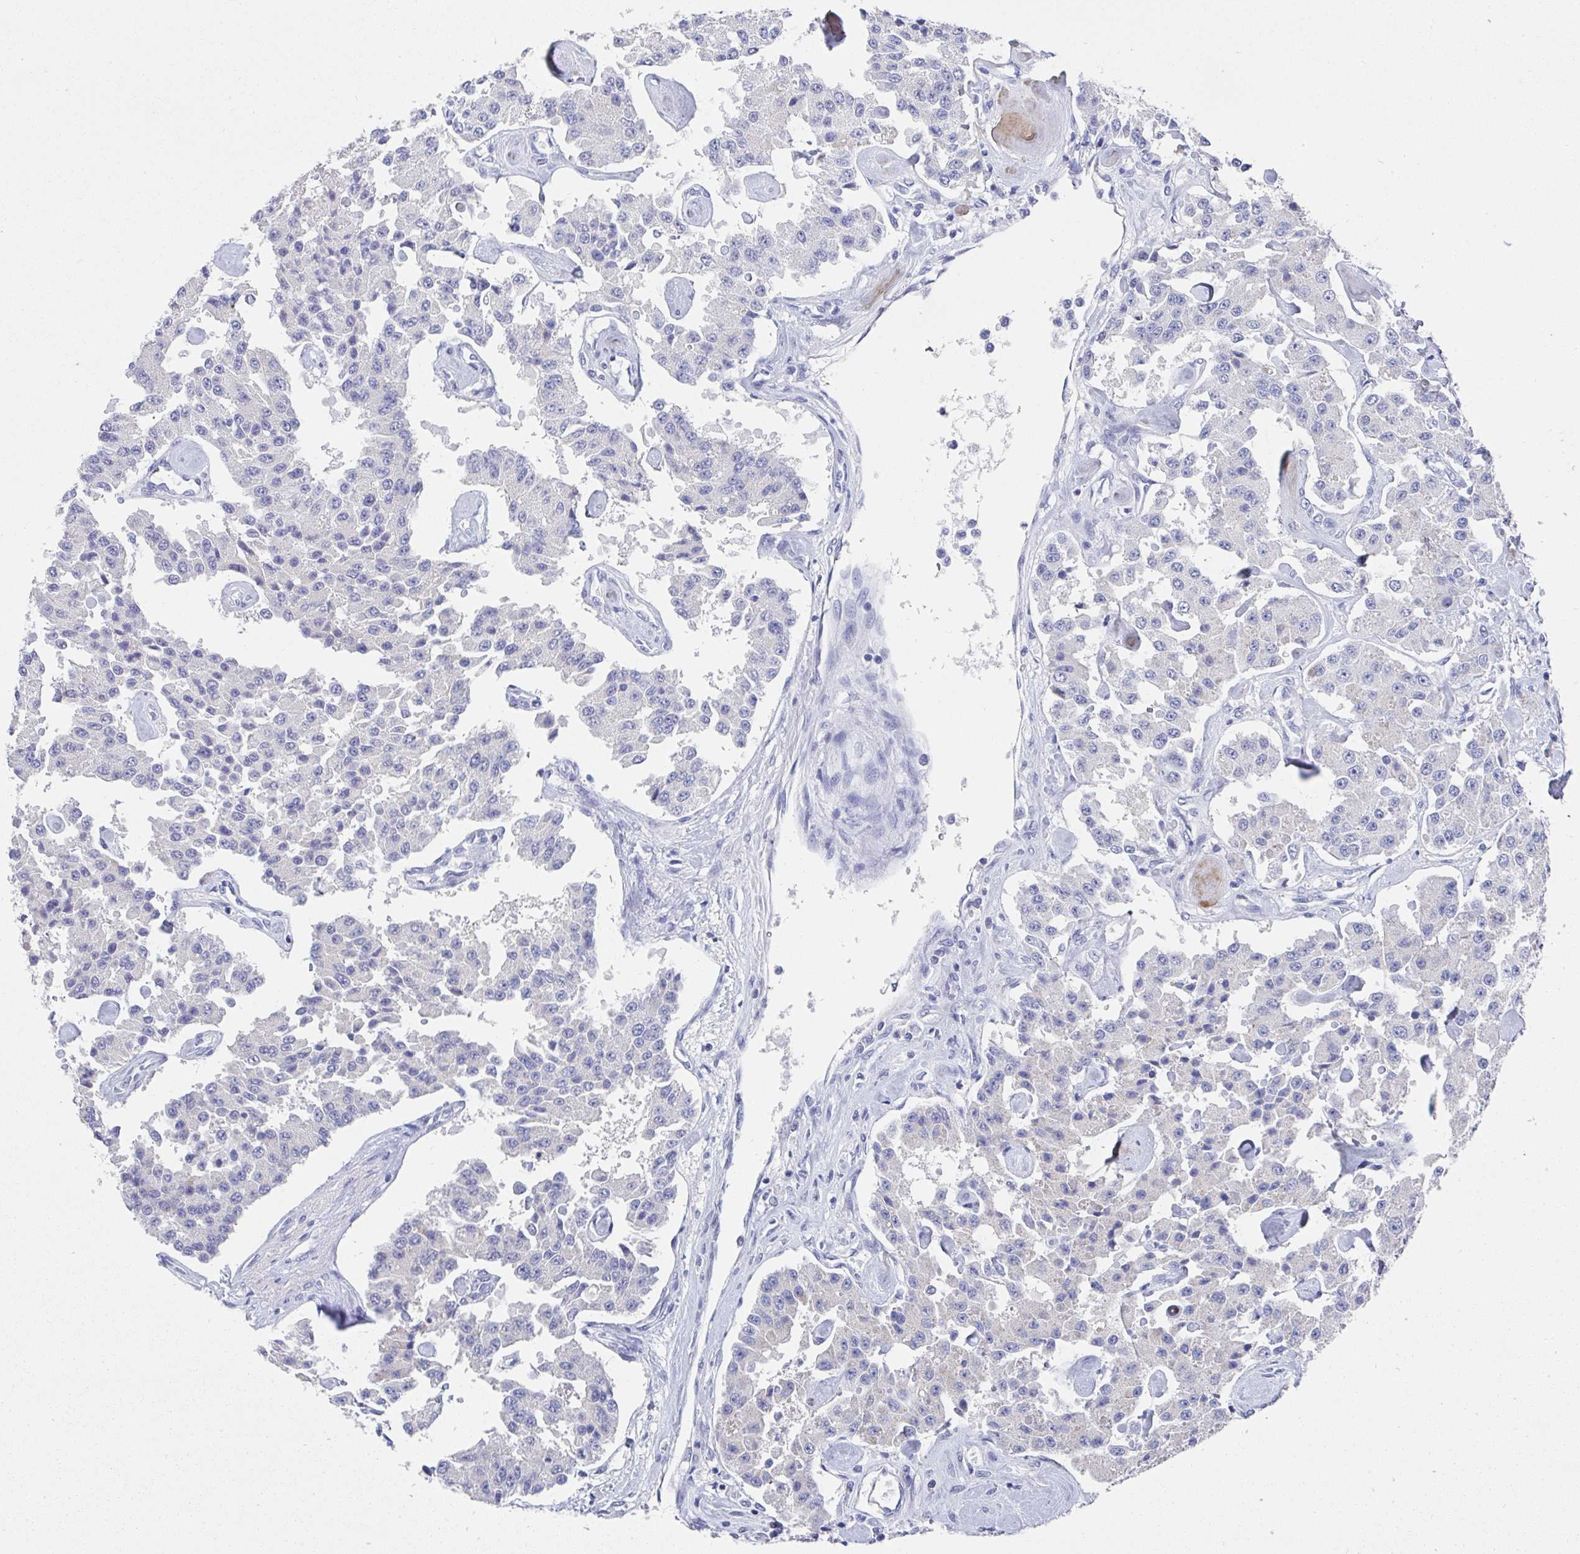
{"staining": {"intensity": "negative", "quantity": "none", "location": "none"}, "tissue": "carcinoid", "cell_type": "Tumor cells", "image_type": "cancer", "snomed": [{"axis": "morphology", "description": "Carcinoid, malignant, NOS"}, {"axis": "topography", "description": "Pancreas"}], "caption": "IHC micrograph of carcinoid (malignant) stained for a protein (brown), which shows no positivity in tumor cells. Nuclei are stained in blue.", "gene": "TNFRSF8", "patient": {"sex": "male", "age": 41}}